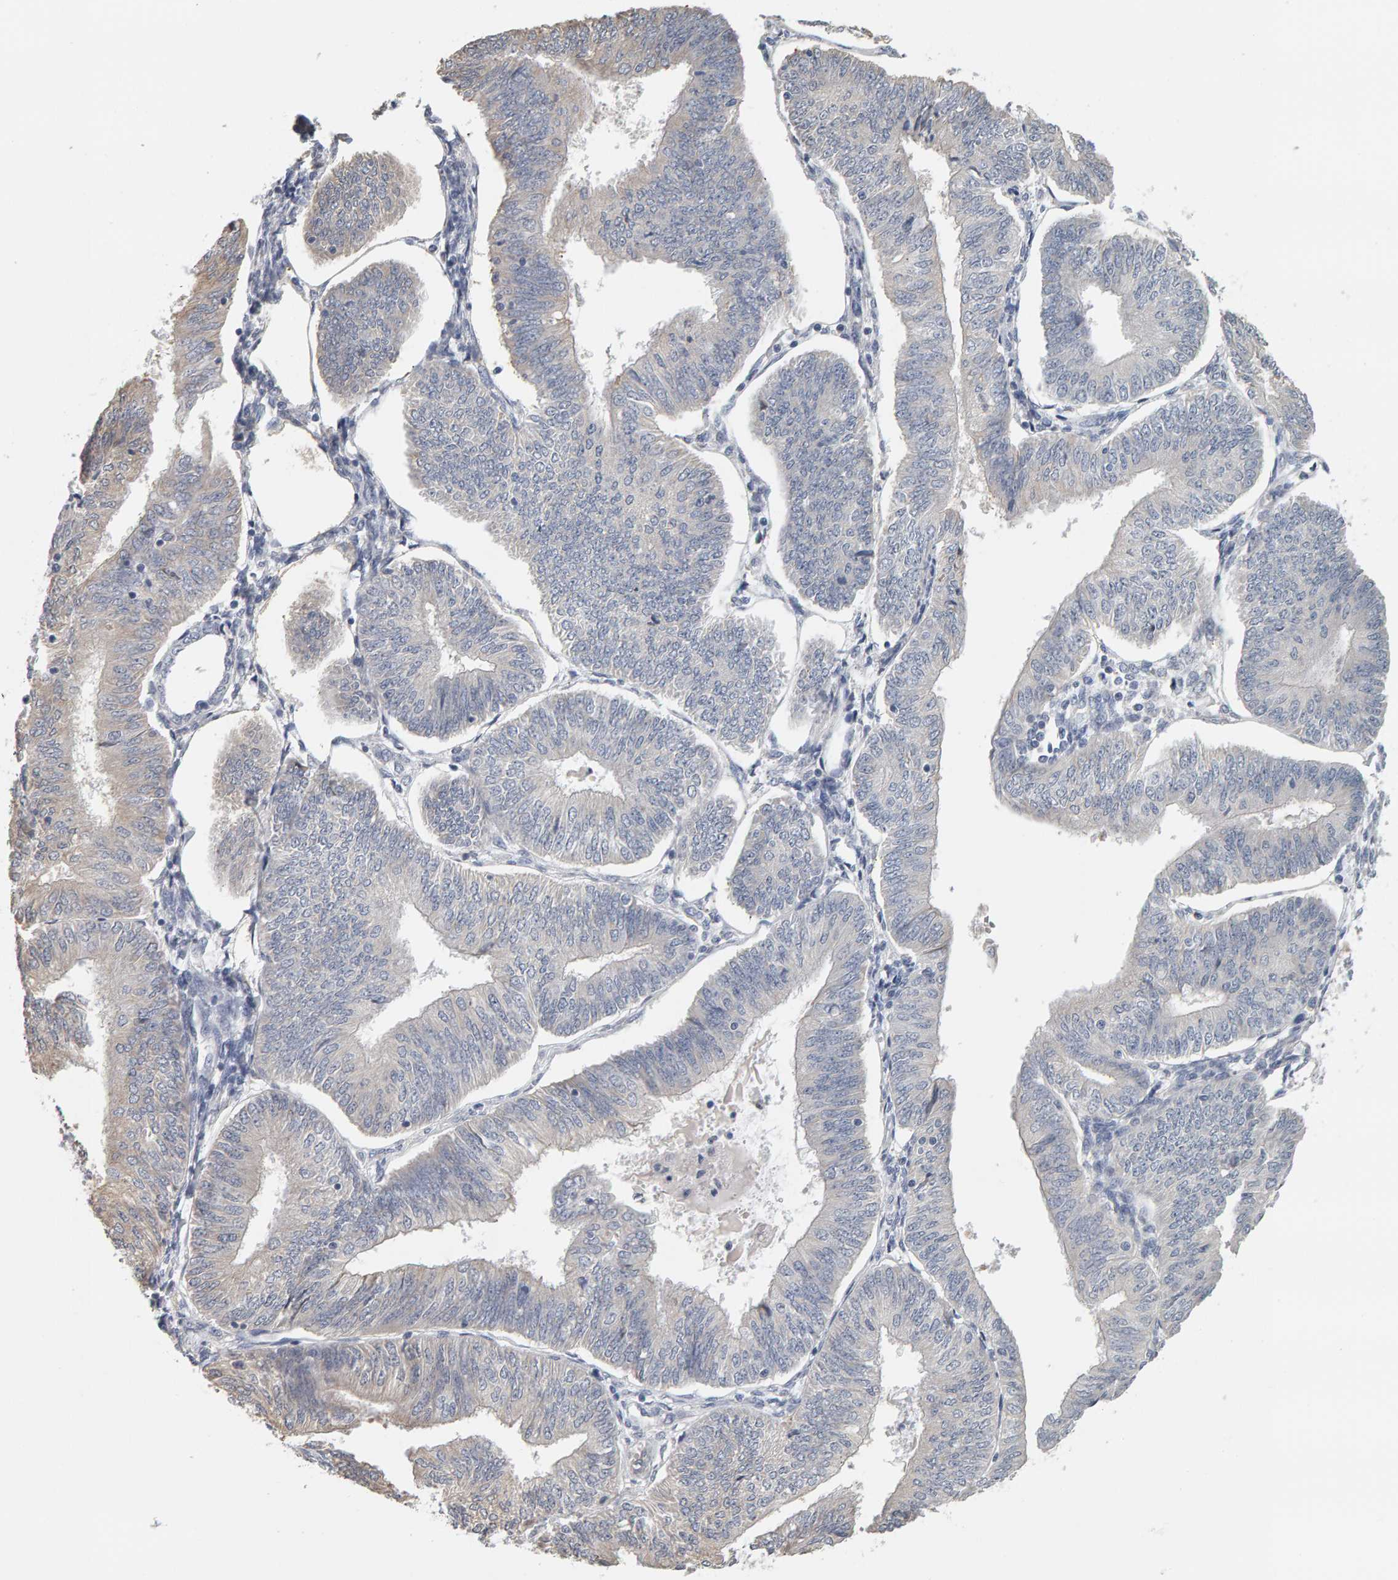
{"staining": {"intensity": "negative", "quantity": "none", "location": "none"}, "tissue": "endometrial cancer", "cell_type": "Tumor cells", "image_type": "cancer", "snomed": [{"axis": "morphology", "description": "Adenocarcinoma, NOS"}, {"axis": "topography", "description": "Endometrium"}], "caption": "Immunohistochemistry (IHC) histopathology image of neoplastic tissue: human endometrial cancer (adenocarcinoma) stained with DAB (3,3'-diaminobenzidine) reveals no significant protein expression in tumor cells.", "gene": "ADHFE1", "patient": {"sex": "female", "age": 58}}